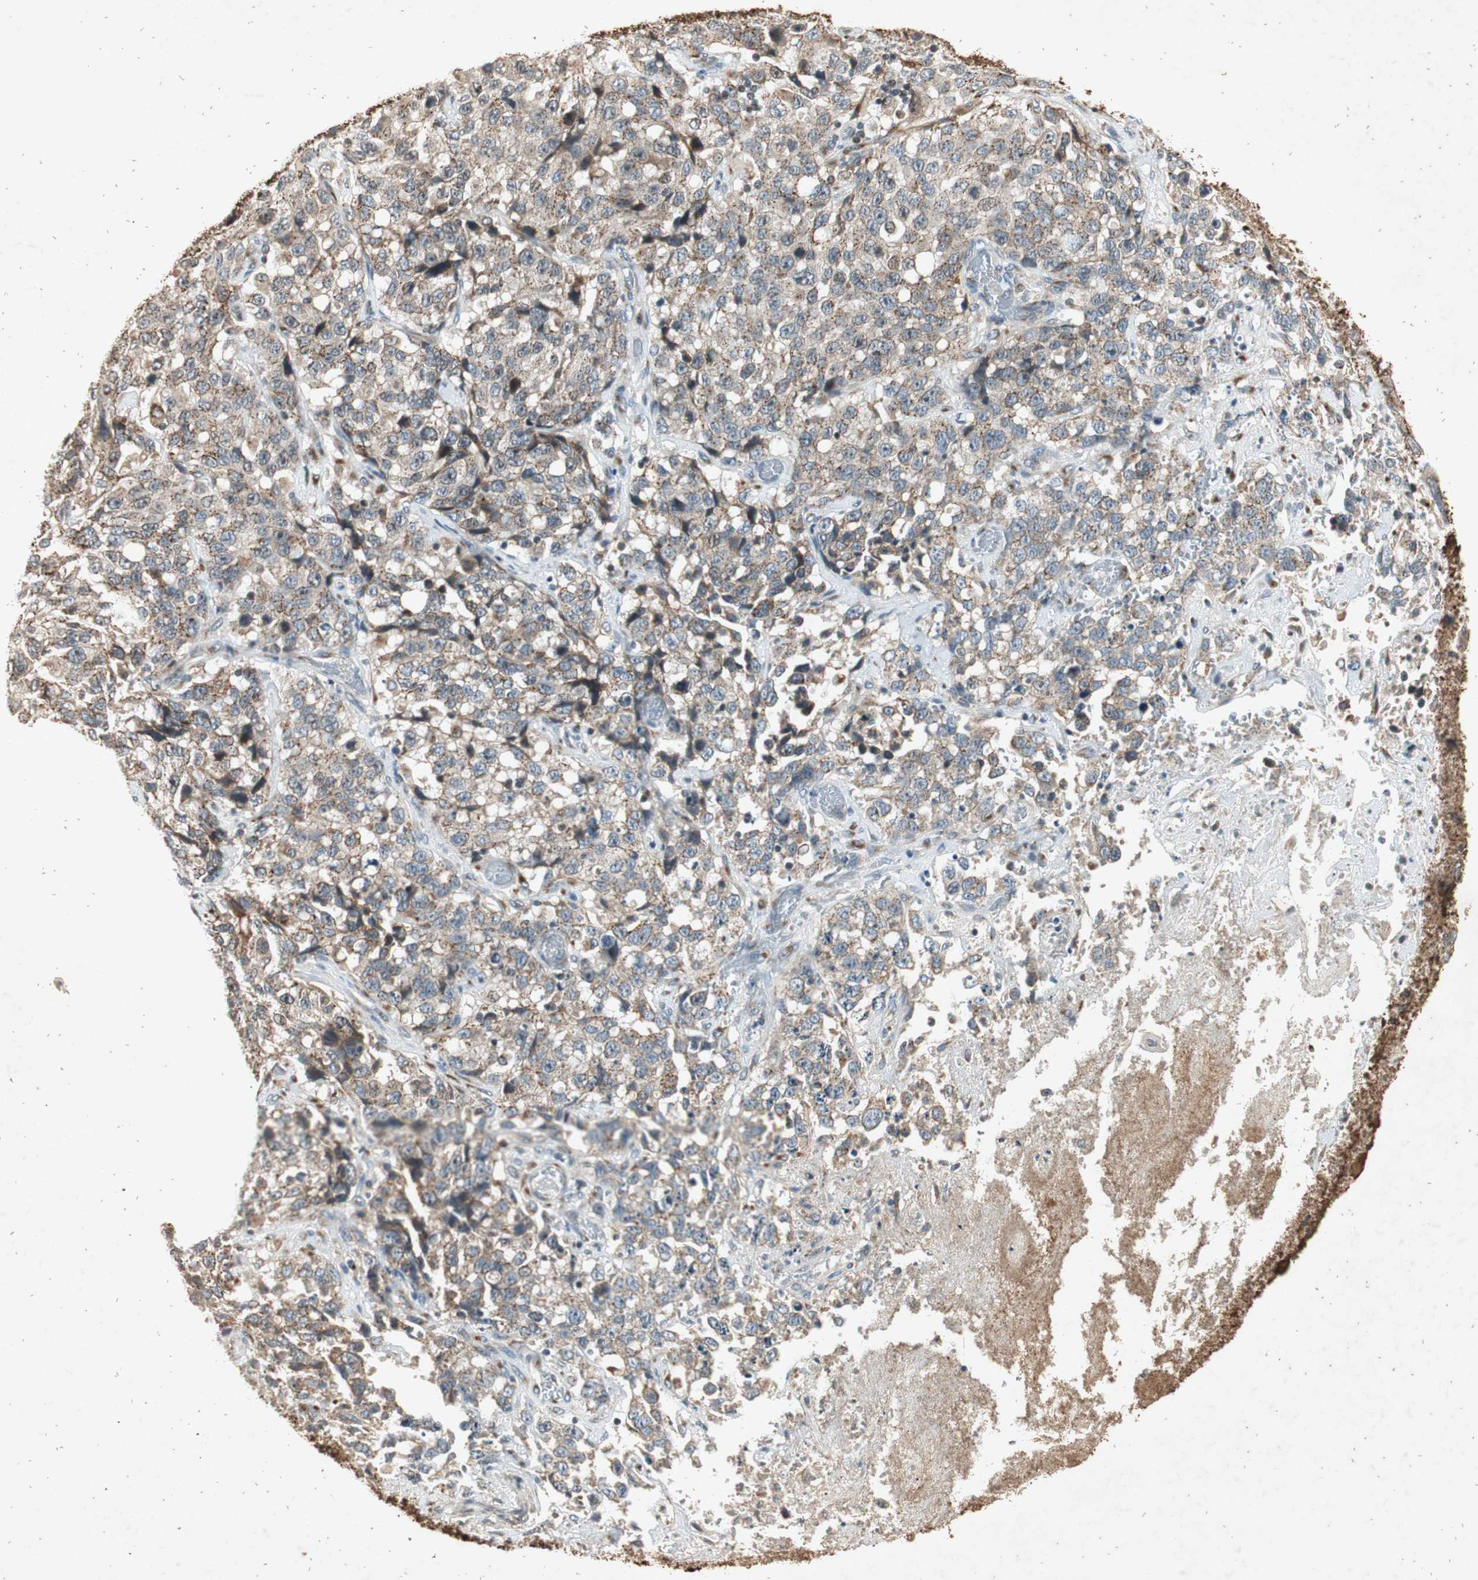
{"staining": {"intensity": "weak", "quantity": ">75%", "location": "cytoplasmic/membranous"}, "tissue": "stomach cancer", "cell_type": "Tumor cells", "image_type": "cancer", "snomed": [{"axis": "morphology", "description": "Normal tissue, NOS"}, {"axis": "morphology", "description": "Adenocarcinoma, NOS"}, {"axis": "topography", "description": "Stomach"}], "caption": "Adenocarcinoma (stomach) stained for a protein exhibits weak cytoplasmic/membranous positivity in tumor cells.", "gene": "NEO1", "patient": {"sex": "male", "age": 48}}